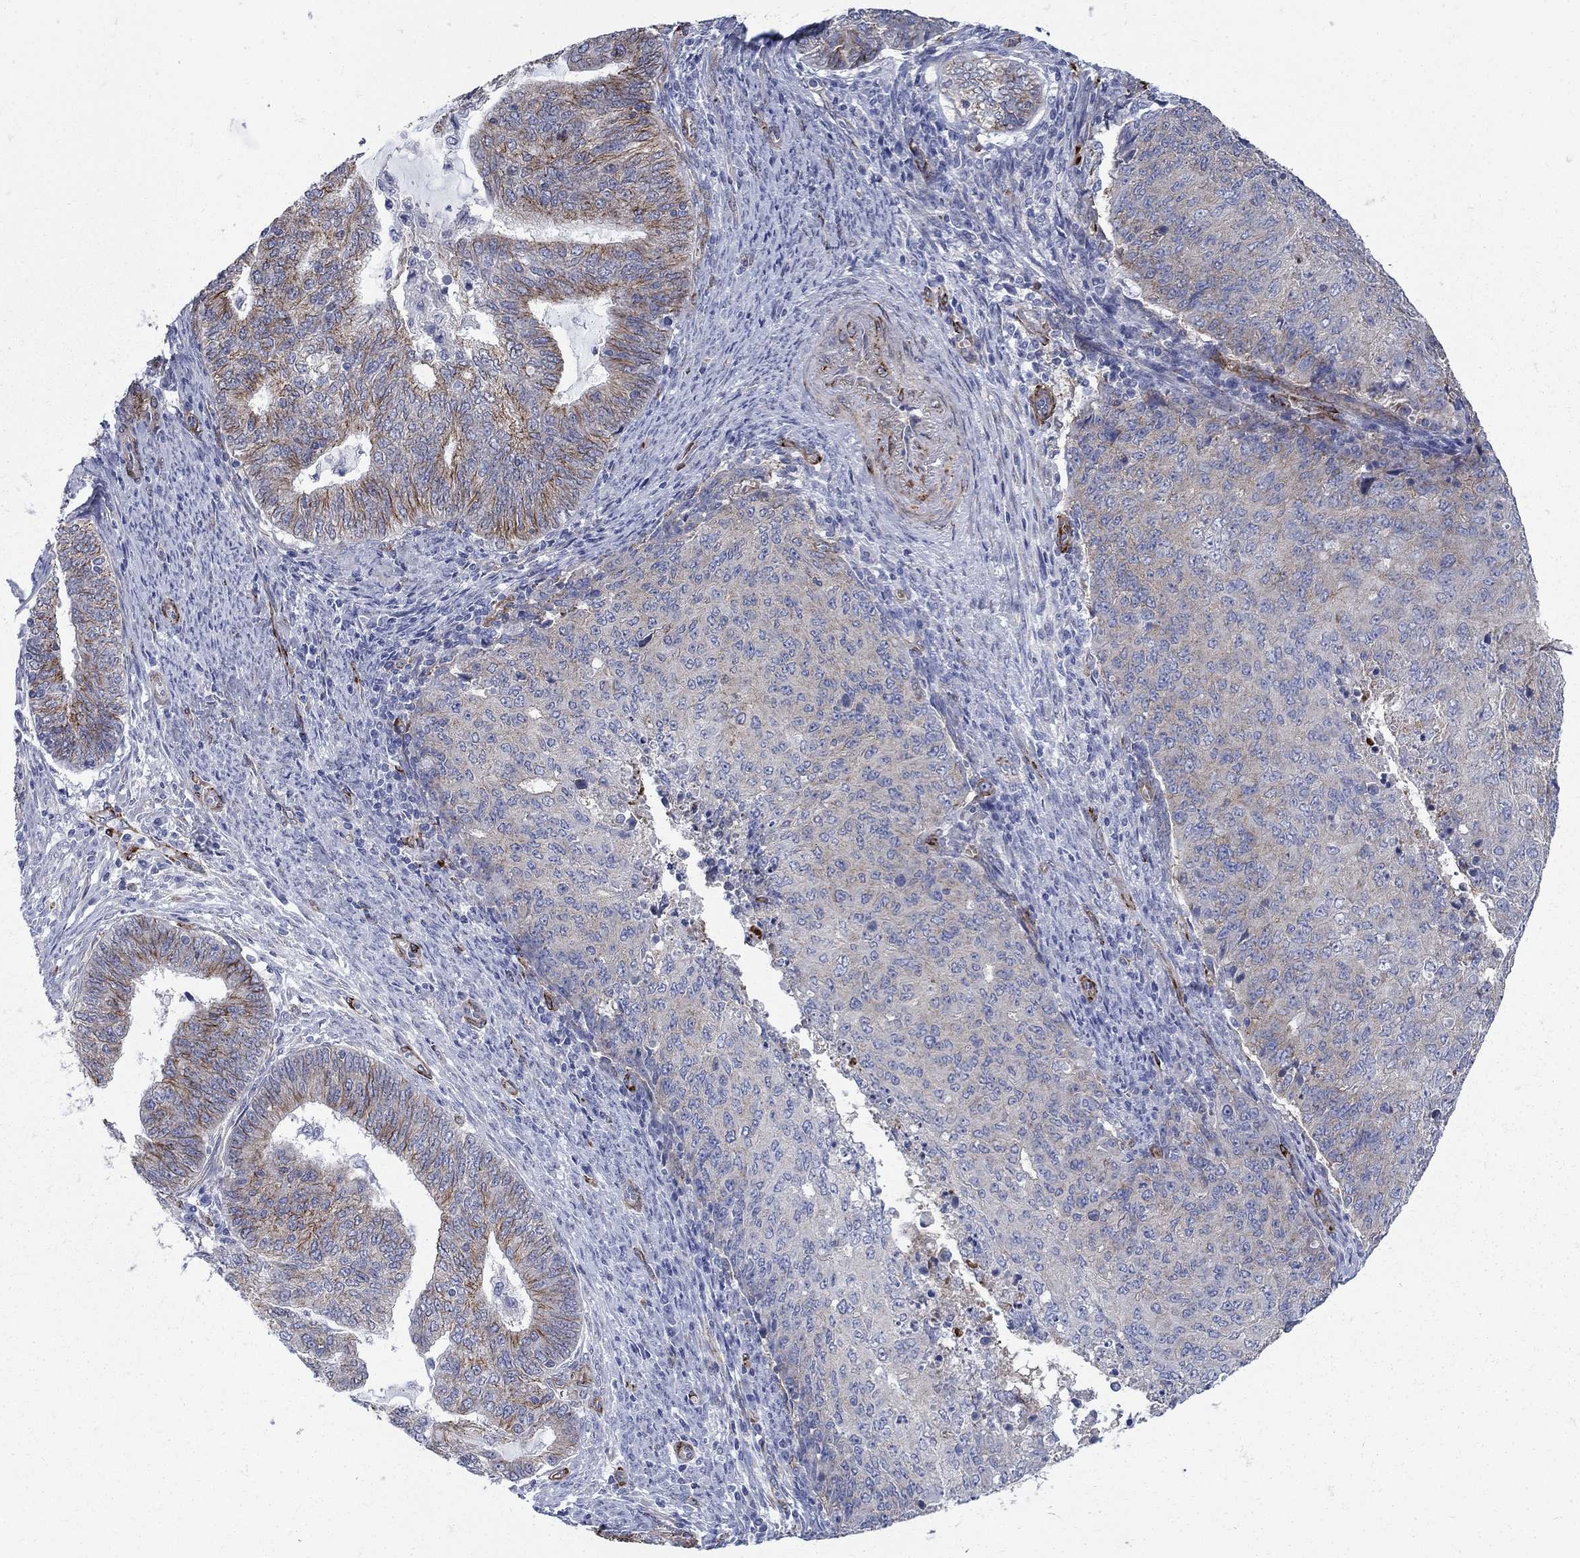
{"staining": {"intensity": "moderate", "quantity": ">75%", "location": "cytoplasmic/membranous"}, "tissue": "endometrial cancer", "cell_type": "Tumor cells", "image_type": "cancer", "snomed": [{"axis": "morphology", "description": "Adenocarcinoma, NOS"}, {"axis": "topography", "description": "Endometrium"}], "caption": "Human adenocarcinoma (endometrial) stained for a protein (brown) exhibits moderate cytoplasmic/membranous positive positivity in approximately >75% of tumor cells.", "gene": "SEPTIN8", "patient": {"sex": "female", "age": 82}}